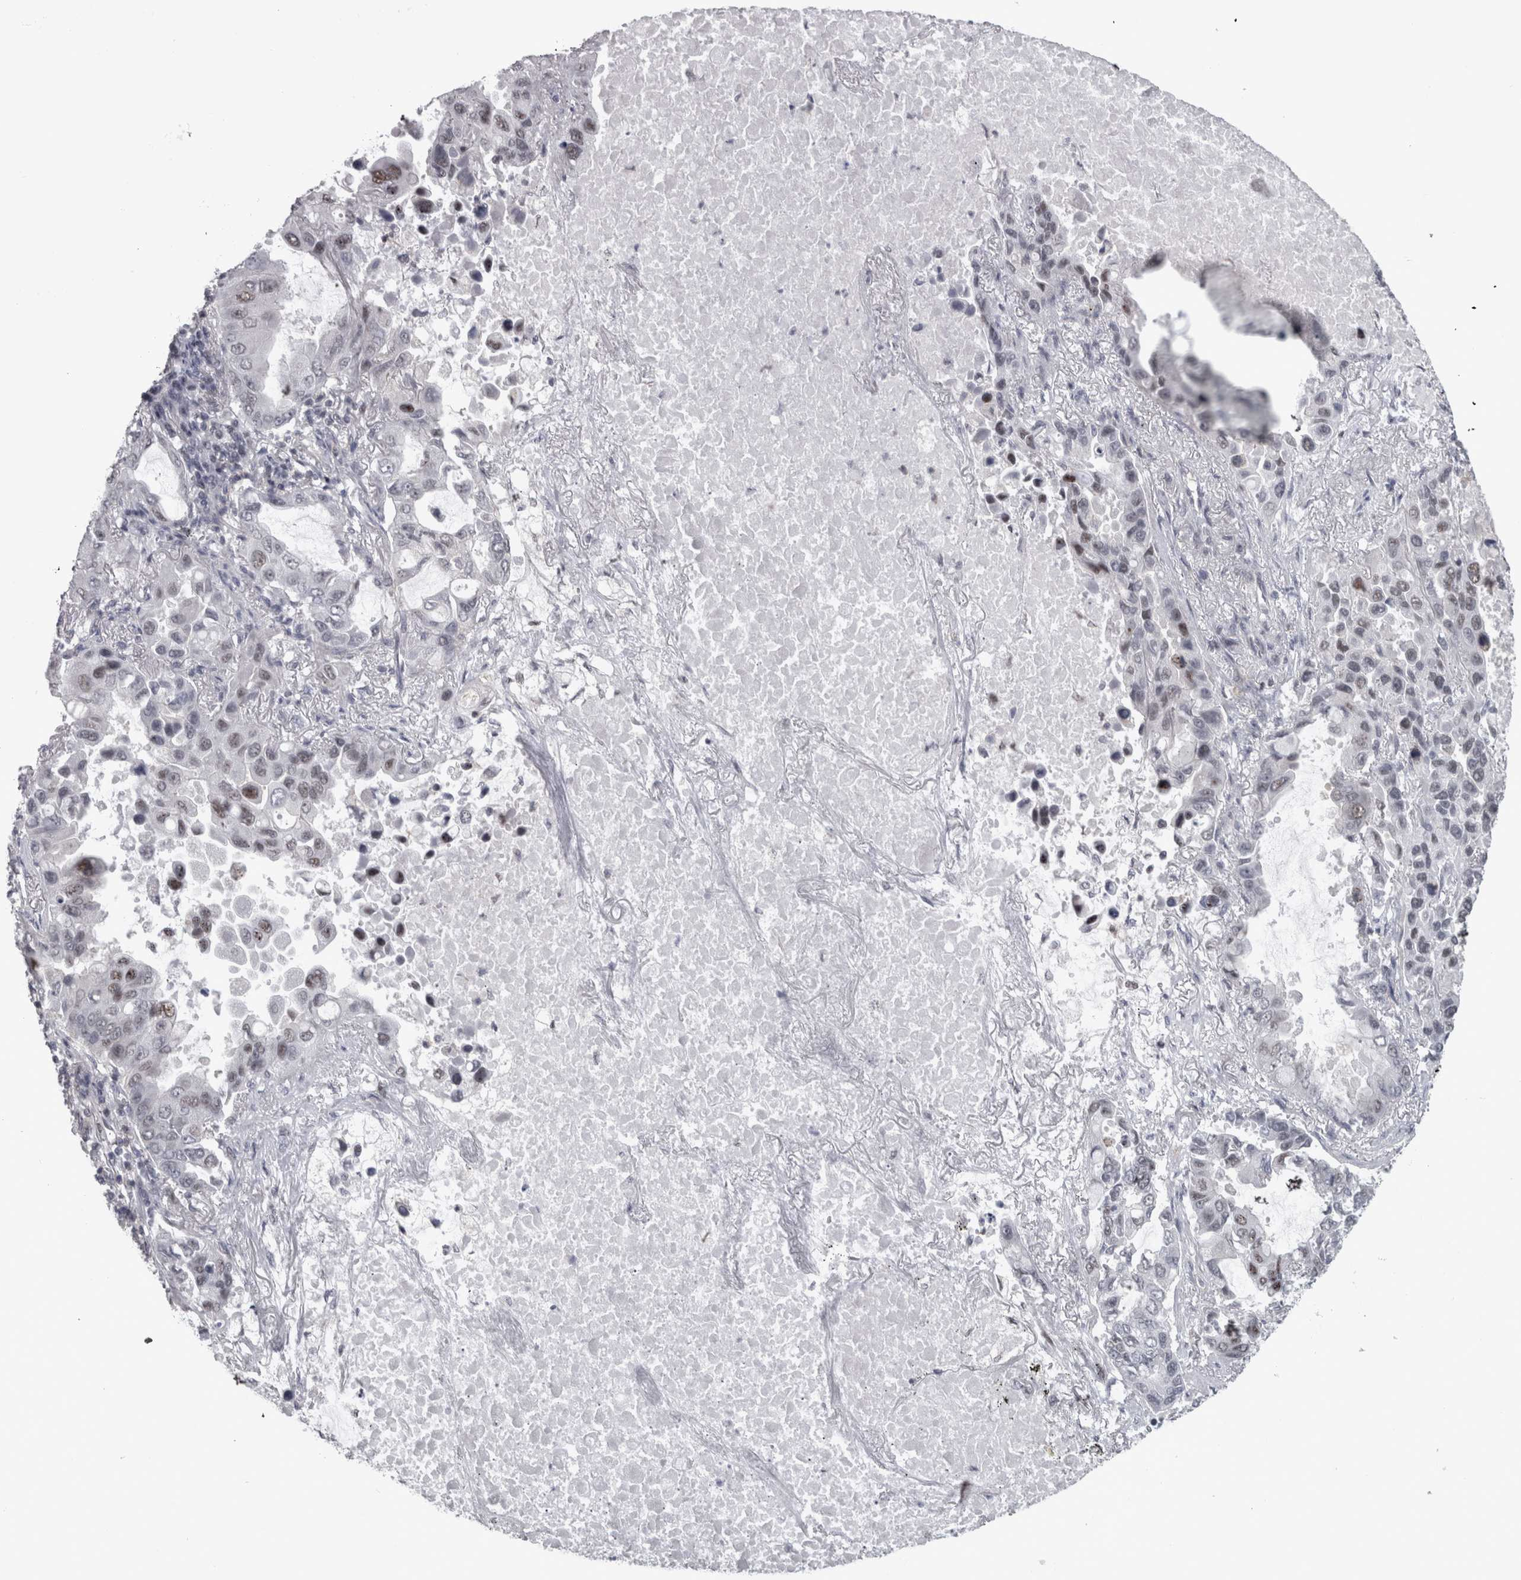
{"staining": {"intensity": "negative", "quantity": "none", "location": "none"}, "tissue": "lung cancer", "cell_type": "Tumor cells", "image_type": "cancer", "snomed": [{"axis": "morphology", "description": "Adenocarcinoma, NOS"}, {"axis": "topography", "description": "Lung"}], "caption": "Lung cancer (adenocarcinoma) stained for a protein using immunohistochemistry (IHC) shows no expression tumor cells.", "gene": "PPP1R12B", "patient": {"sex": "male", "age": 64}}